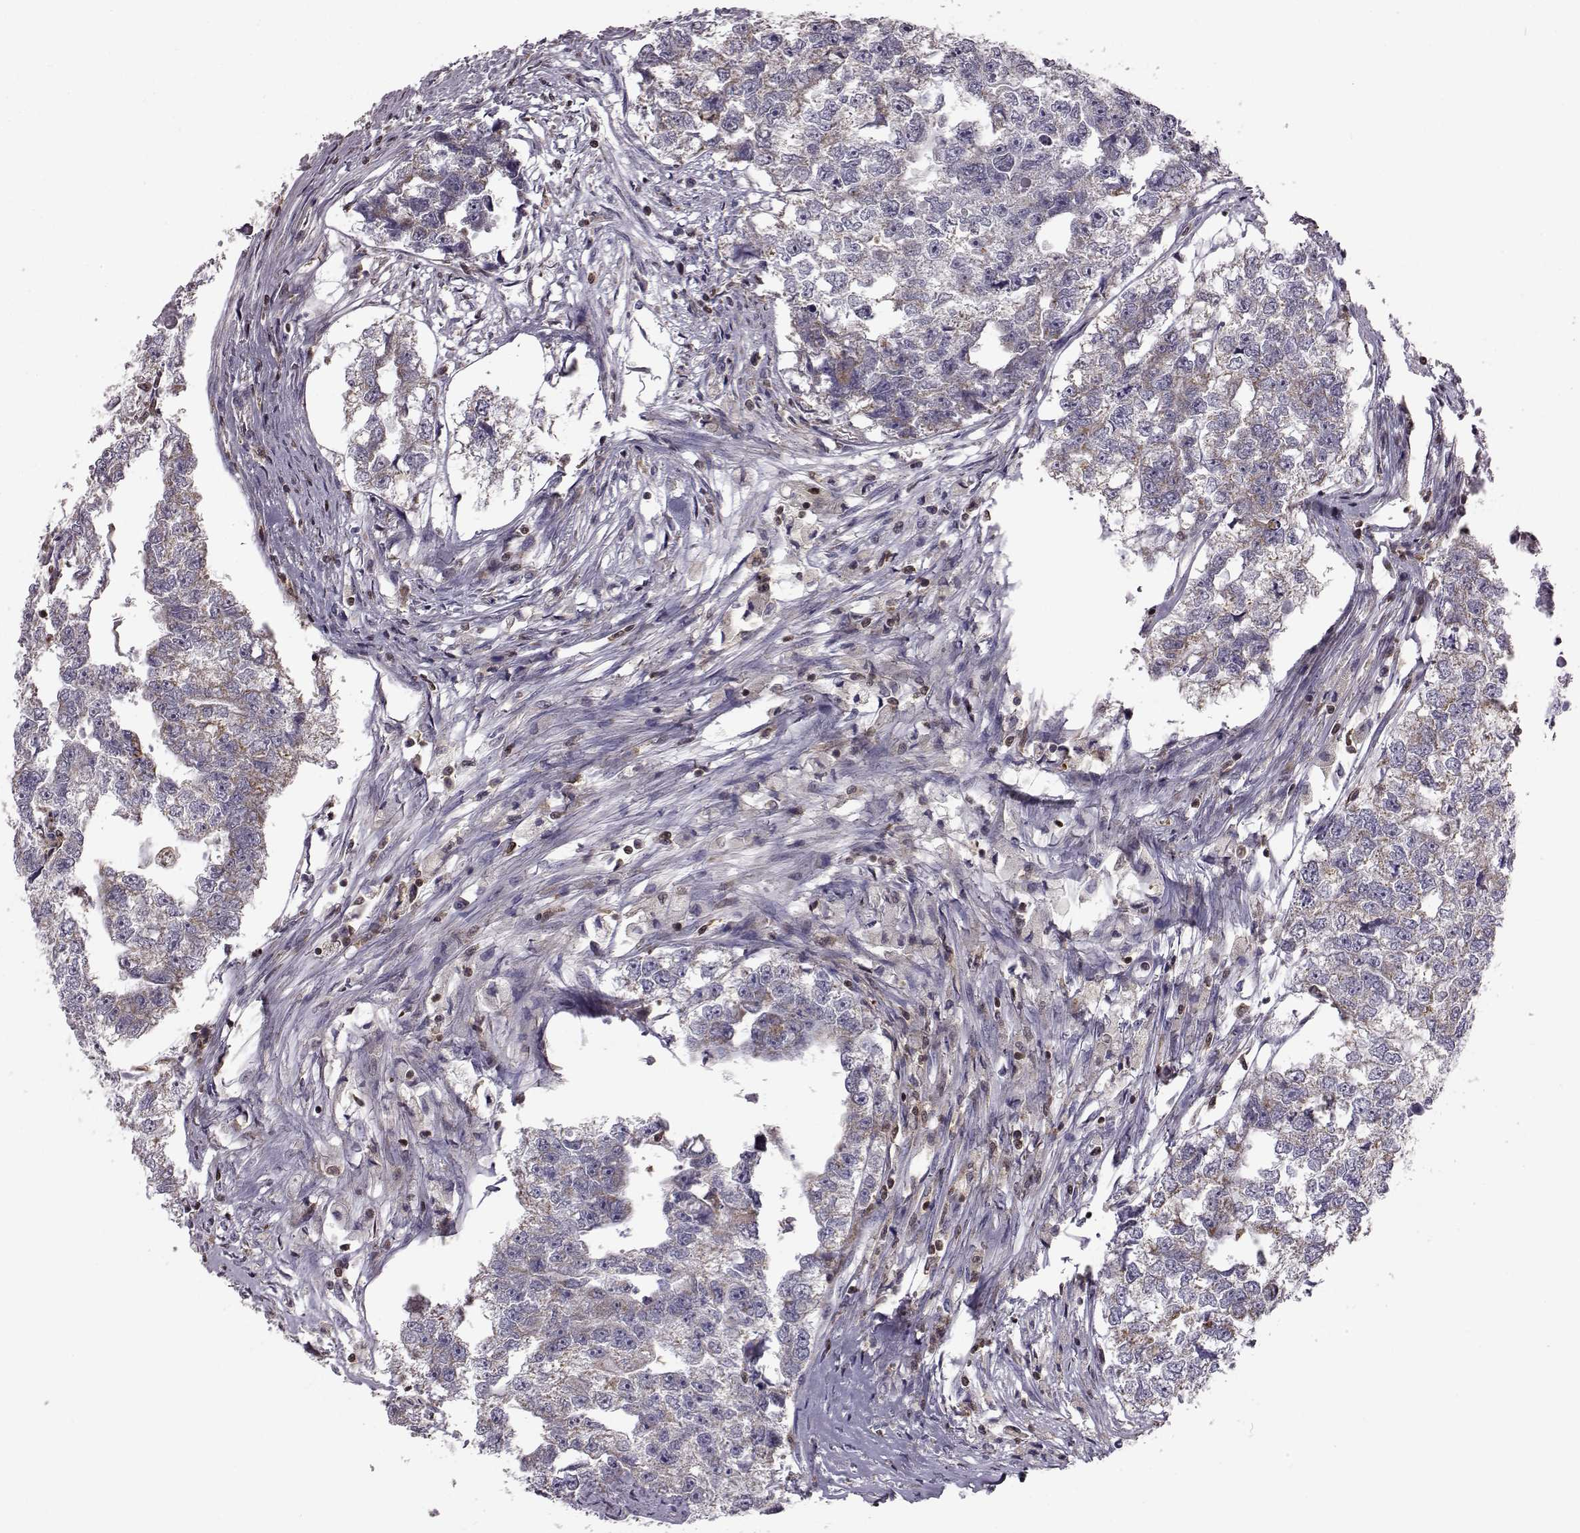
{"staining": {"intensity": "negative", "quantity": "none", "location": "none"}, "tissue": "testis cancer", "cell_type": "Tumor cells", "image_type": "cancer", "snomed": [{"axis": "morphology", "description": "Carcinoma, Embryonal, NOS"}, {"axis": "morphology", "description": "Teratoma, malignant, NOS"}, {"axis": "topography", "description": "Testis"}], "caption": "Tumor cells show no significant expression in teratoma (malignant) (testis). (Stains: DAB (3,3'-diaminobenzidine) IHC with hematoxylin counter stain, Microscopy: brightfield microscopy at high magnification).", "gene": "DOK2", "patient": {"sex": "male", "age": 44}}